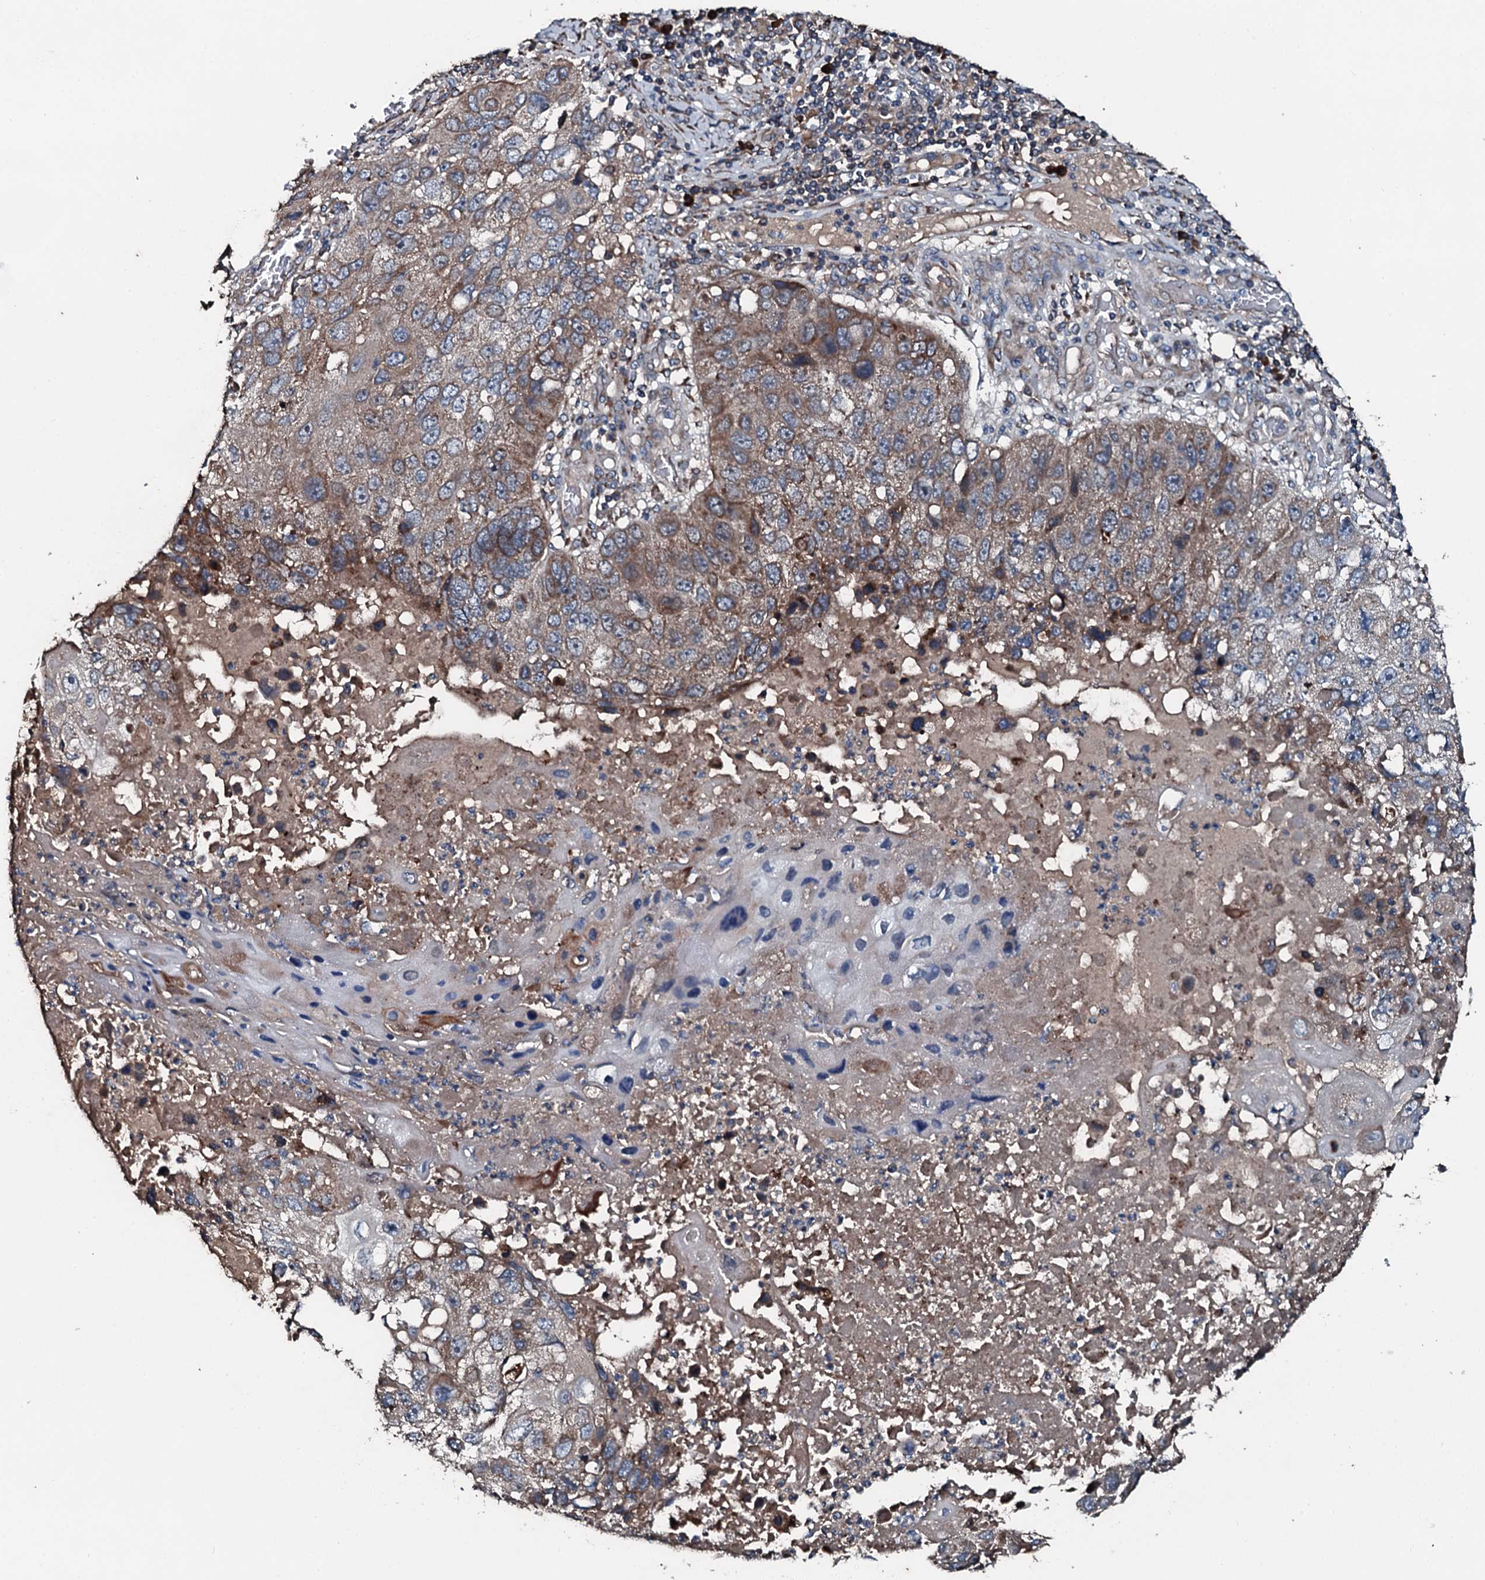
{"staining": {"intensity": "moderate", "quantity": "25%-75%", "location": "cytoplasmic/membranous"}, "tissue": "lung cancer", "cell_type": "Tumor cells", "image_type": "cancer", "snomed": [{"axis": "morphology", "description": "Squamous cell carcinoma, NOS"}, {"axis": "topography", "description": "Lung"}], "caption": "The micrograph reveals a brown stain indicating the presence of a protein in the cytoplasmic/membranous of tumor cells in squamous cell carcinoma (lung).", "gene": "ACSS3", "patient": {"sex": "male", "age": 61}}